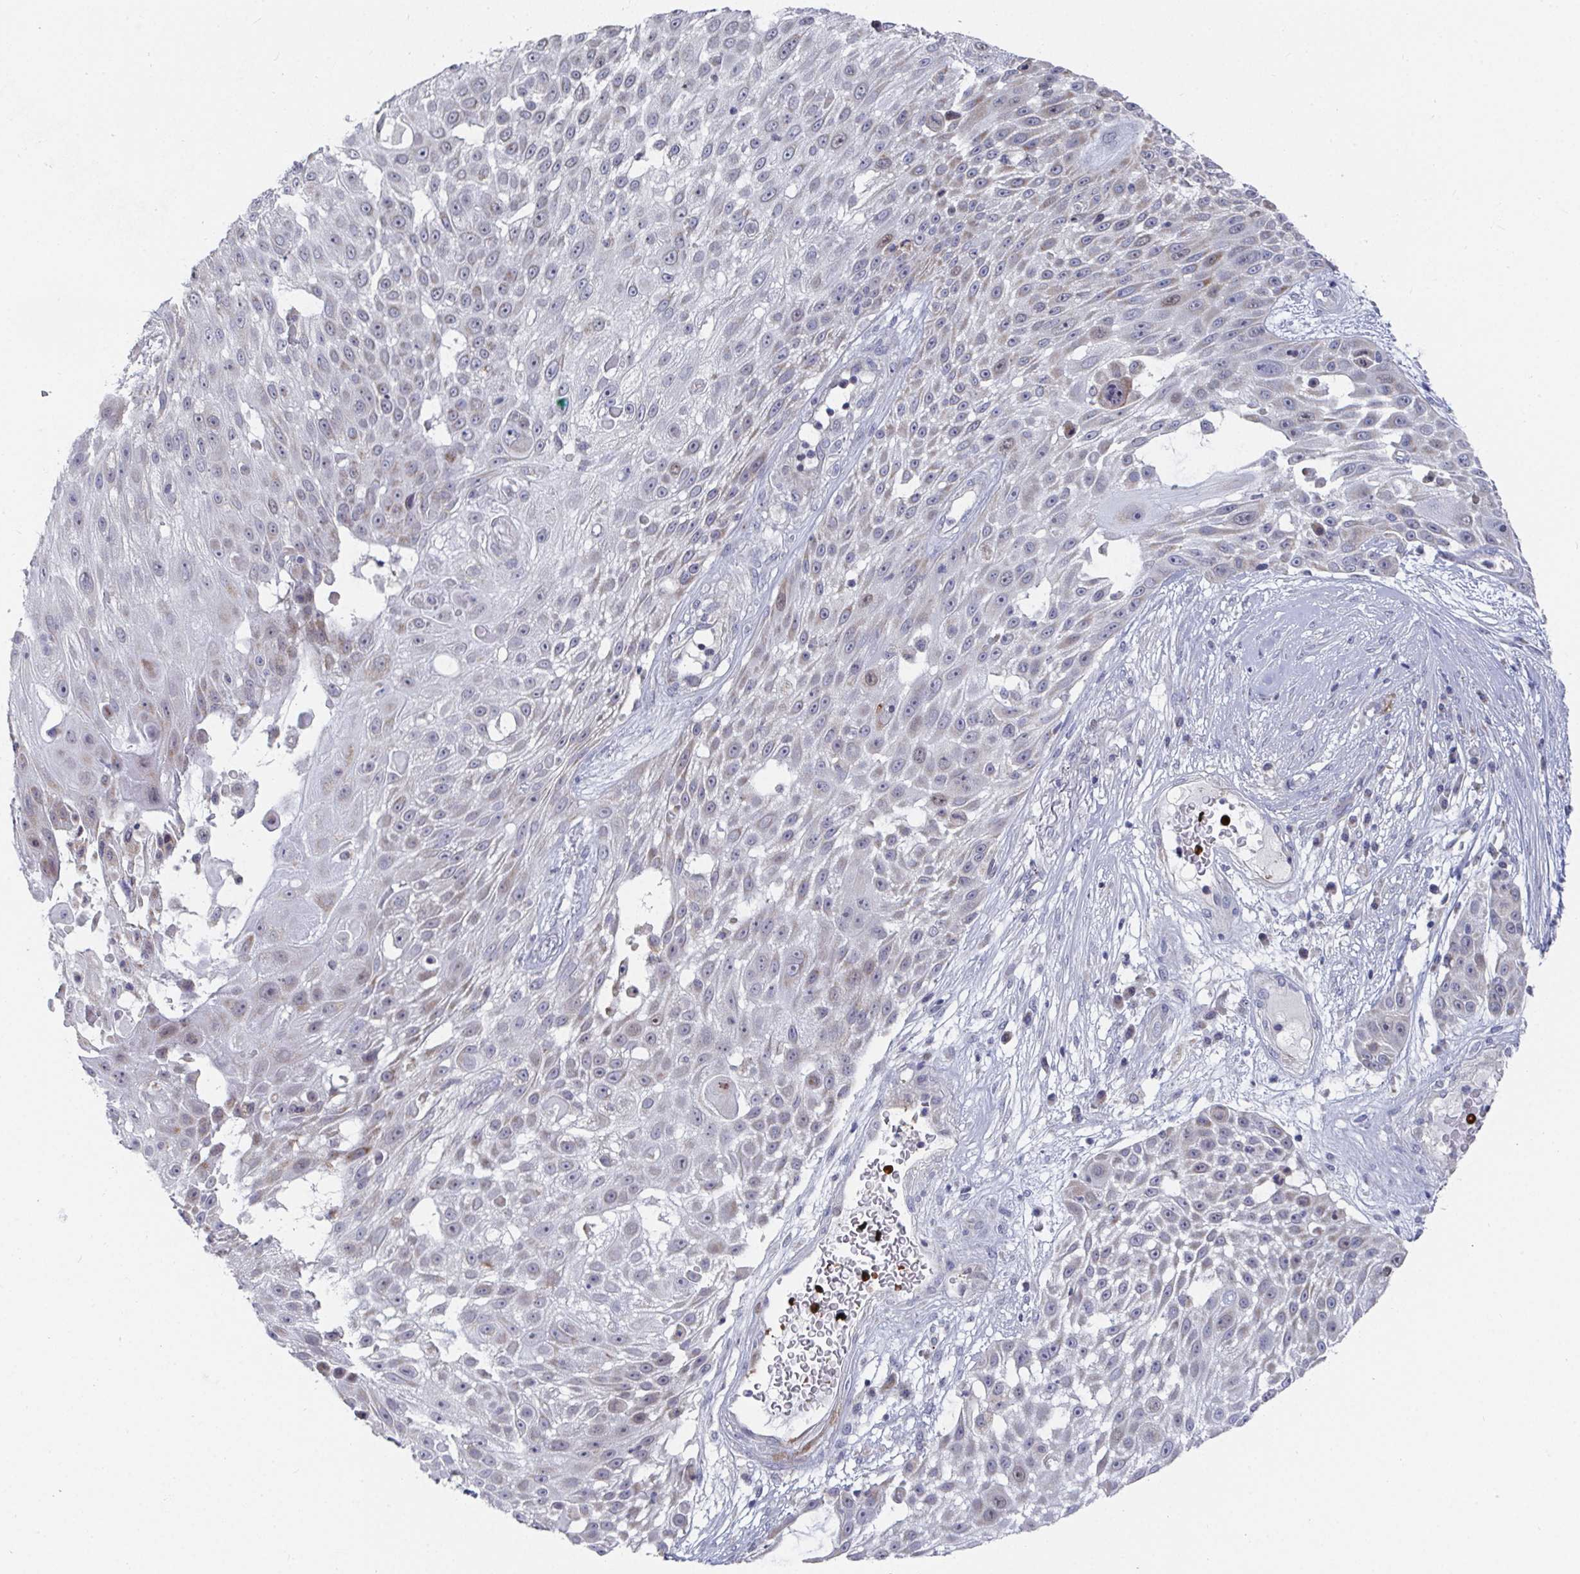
{"staining": {"intensity": "weak", "quantity": "<25%", "location": "nuclear"}, "tissue": "skin cancer", "cell_type": "Tumor cells", "image_type": "cancer", "snomed": [{"axis": "morphology", "description": "Squamous cell carcinoma, NOS"}, {"axis": "topography", "description": "Skin"}], "caption": "Immunohistochemistry image of neoplastic tissue: skin squamous cell carcinoma stained with DAB (3,3'-diaminobenzidine) reveals no significant protein staining in tumor cells.", "gene": "ATP5F1C", "patient": {"sex": "female", "age": 86}}